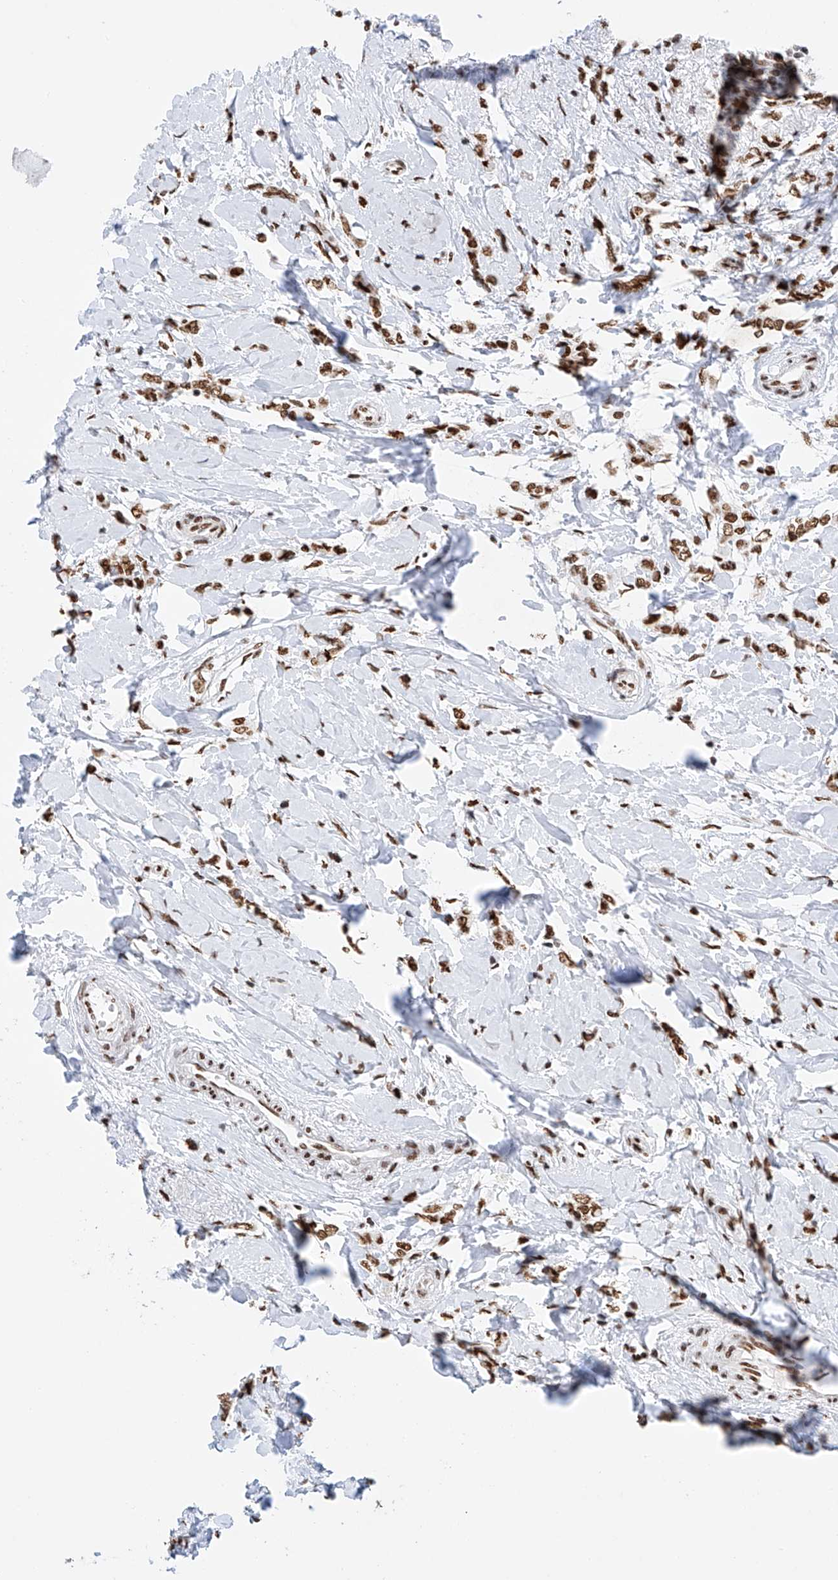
{"staining": {"intensity": "strong", "quantity": ">75%", "location": "nuclear"}, "tissue": "breast cancer", "cell_type": "Tumor cells", "image_type": "cancer", "snomed": [{"axis": "morphology", "description": "Normal tissue, NOS"}, {"axis": "morphology", "description": "Lobular carcinoma"}, {"axis": "topography", "description": "Breast"}], "caption": "Human lobular carcinoma (breast) stained for a protein (brown) shows strong nuclear positive expression in about >75% of tumor cells.", "gene": "SRSF6", "patient": {"sex": "female", "age": 47}}